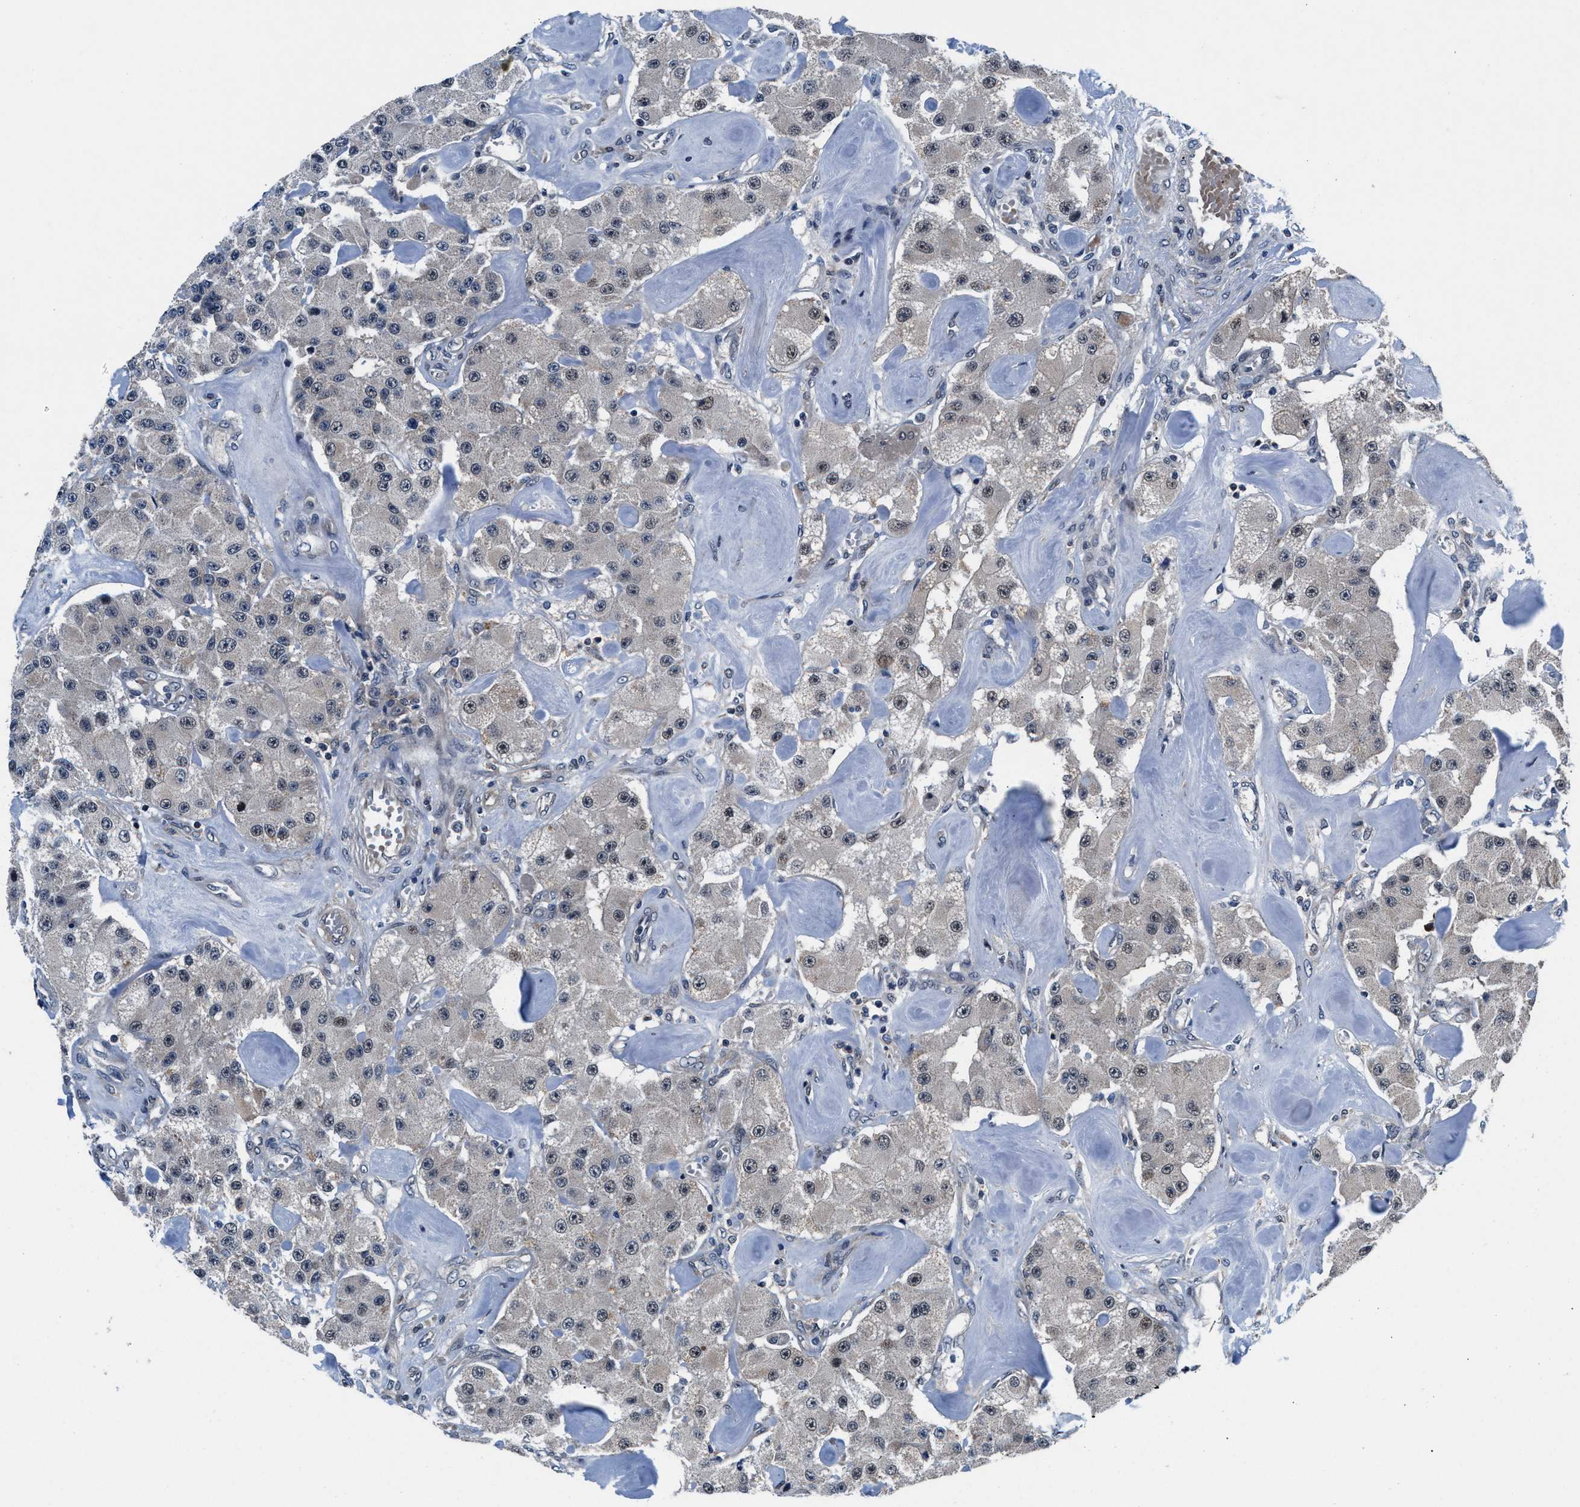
{"staining": {"intensity": "weak", "quantity": "<25%", "location": "cytoplasmic/membranous"}, "tissue": "carcinoid", "cell_type": "Tumor cells", "image_type": "cancer", "snomed": [{"axis": "morphology", "description": "Carcinoid, malignant, NOS"}, {"axis": "topography", "description": "Pancreas"}], "caption": "The micrograph exhibits no significant expression in tumor cells of malignant carcinoid.", "gene": "PRPSAP2", "patient": {"sex": "male", "age": 41}}